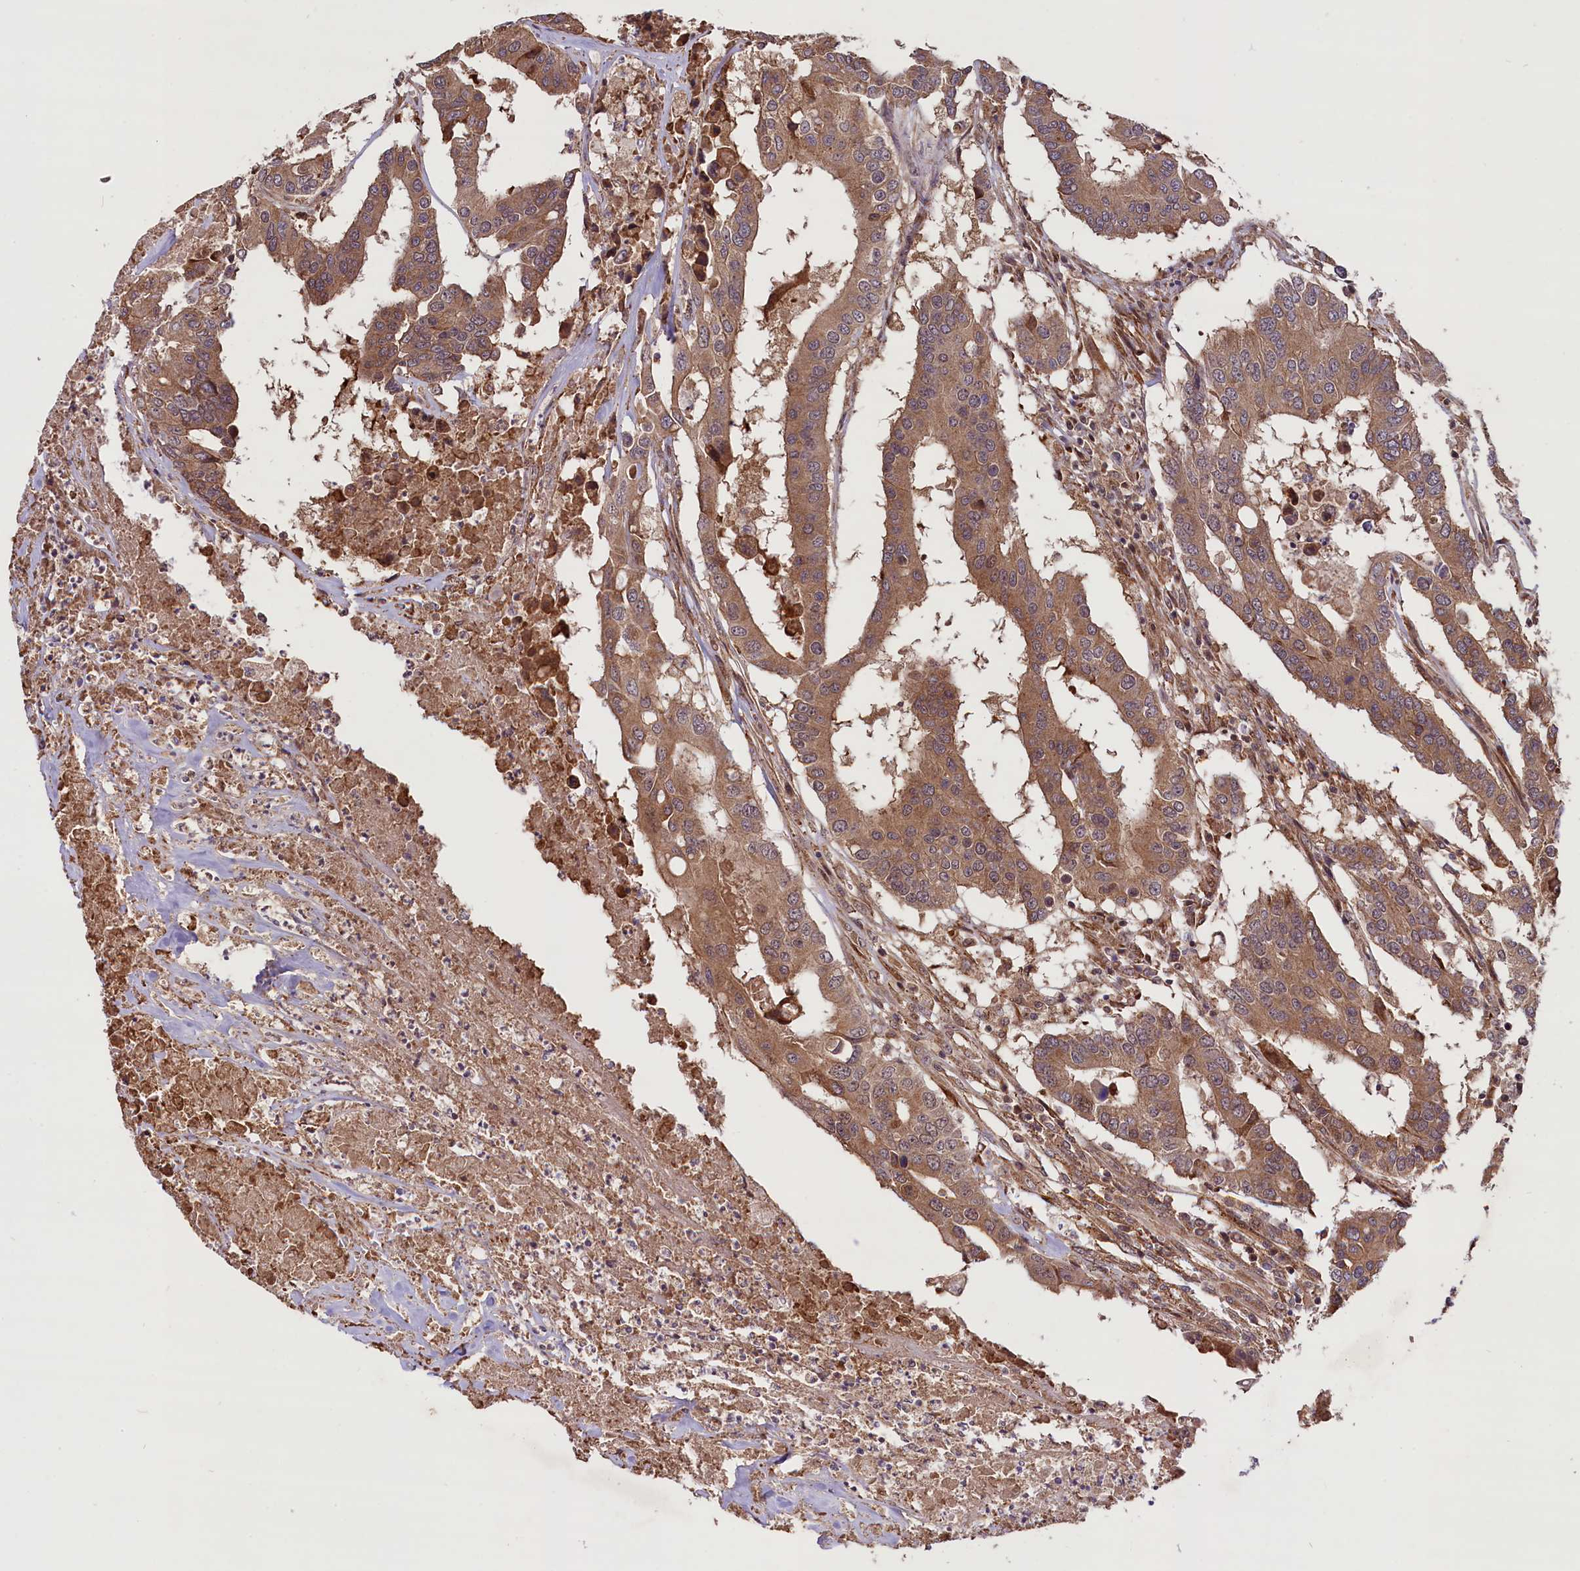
{"staining": {"intensity": "moderate", "quantity": ">75%", "location": "cytoplasmic/membranous"}, "tissue": "colorectal cancer", "cell_type": "Tumor cells", "image_type": "cancer", "snomed": [{"axis": "morphology", "description": "Adenocarcinoma, NOS"}, {"axis": "topography", "description": "Colon"}], "caption": "This is an image of immunohistochemistry (IHC) staining of colorectal cancer (adenocarcinoma), which shows moderate staining in the cytoplasmic/membranous of tumor cells.", "gene": "HDAC5", "patient": {"sex": "male", "age": 77}}